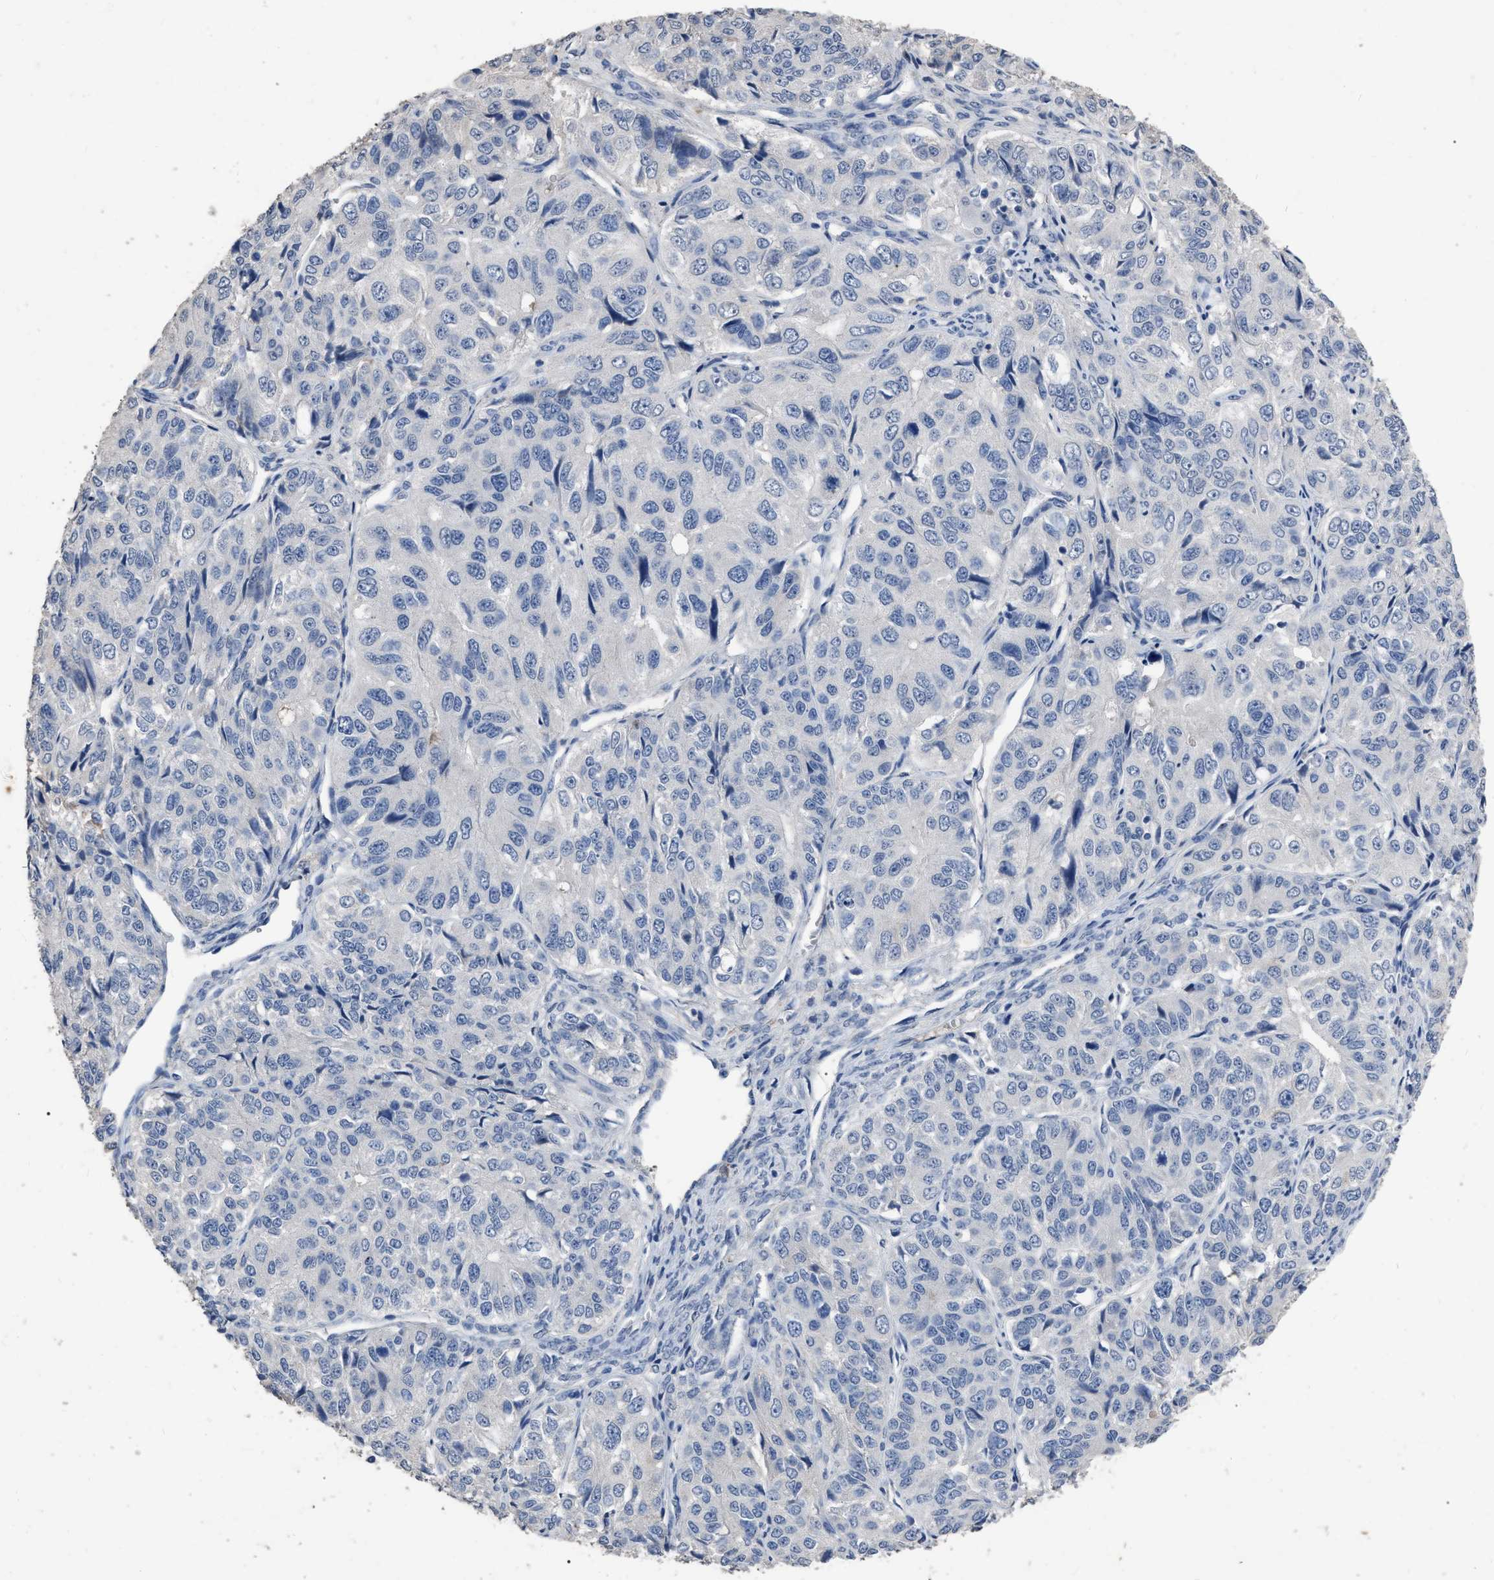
{"staining": {"intensity": "negative", "quantity": "none", "location": "none"}, "tissue": "ovarian cancer", "cell_type": "Tumor cells", "image_type": "cancer", "snomed": [{"axis": "morphology", "description": "Carcinoma, endometroid"}, {"axis": "topography", "description": "Ovary"}], "caption": "This is an IHC photomicrograph of ovarian cancer (endometroid carcinoma). There is no expression in tumor cells.", "gene": "HABP2", "patient": {"sex": "female", "age": 51}}